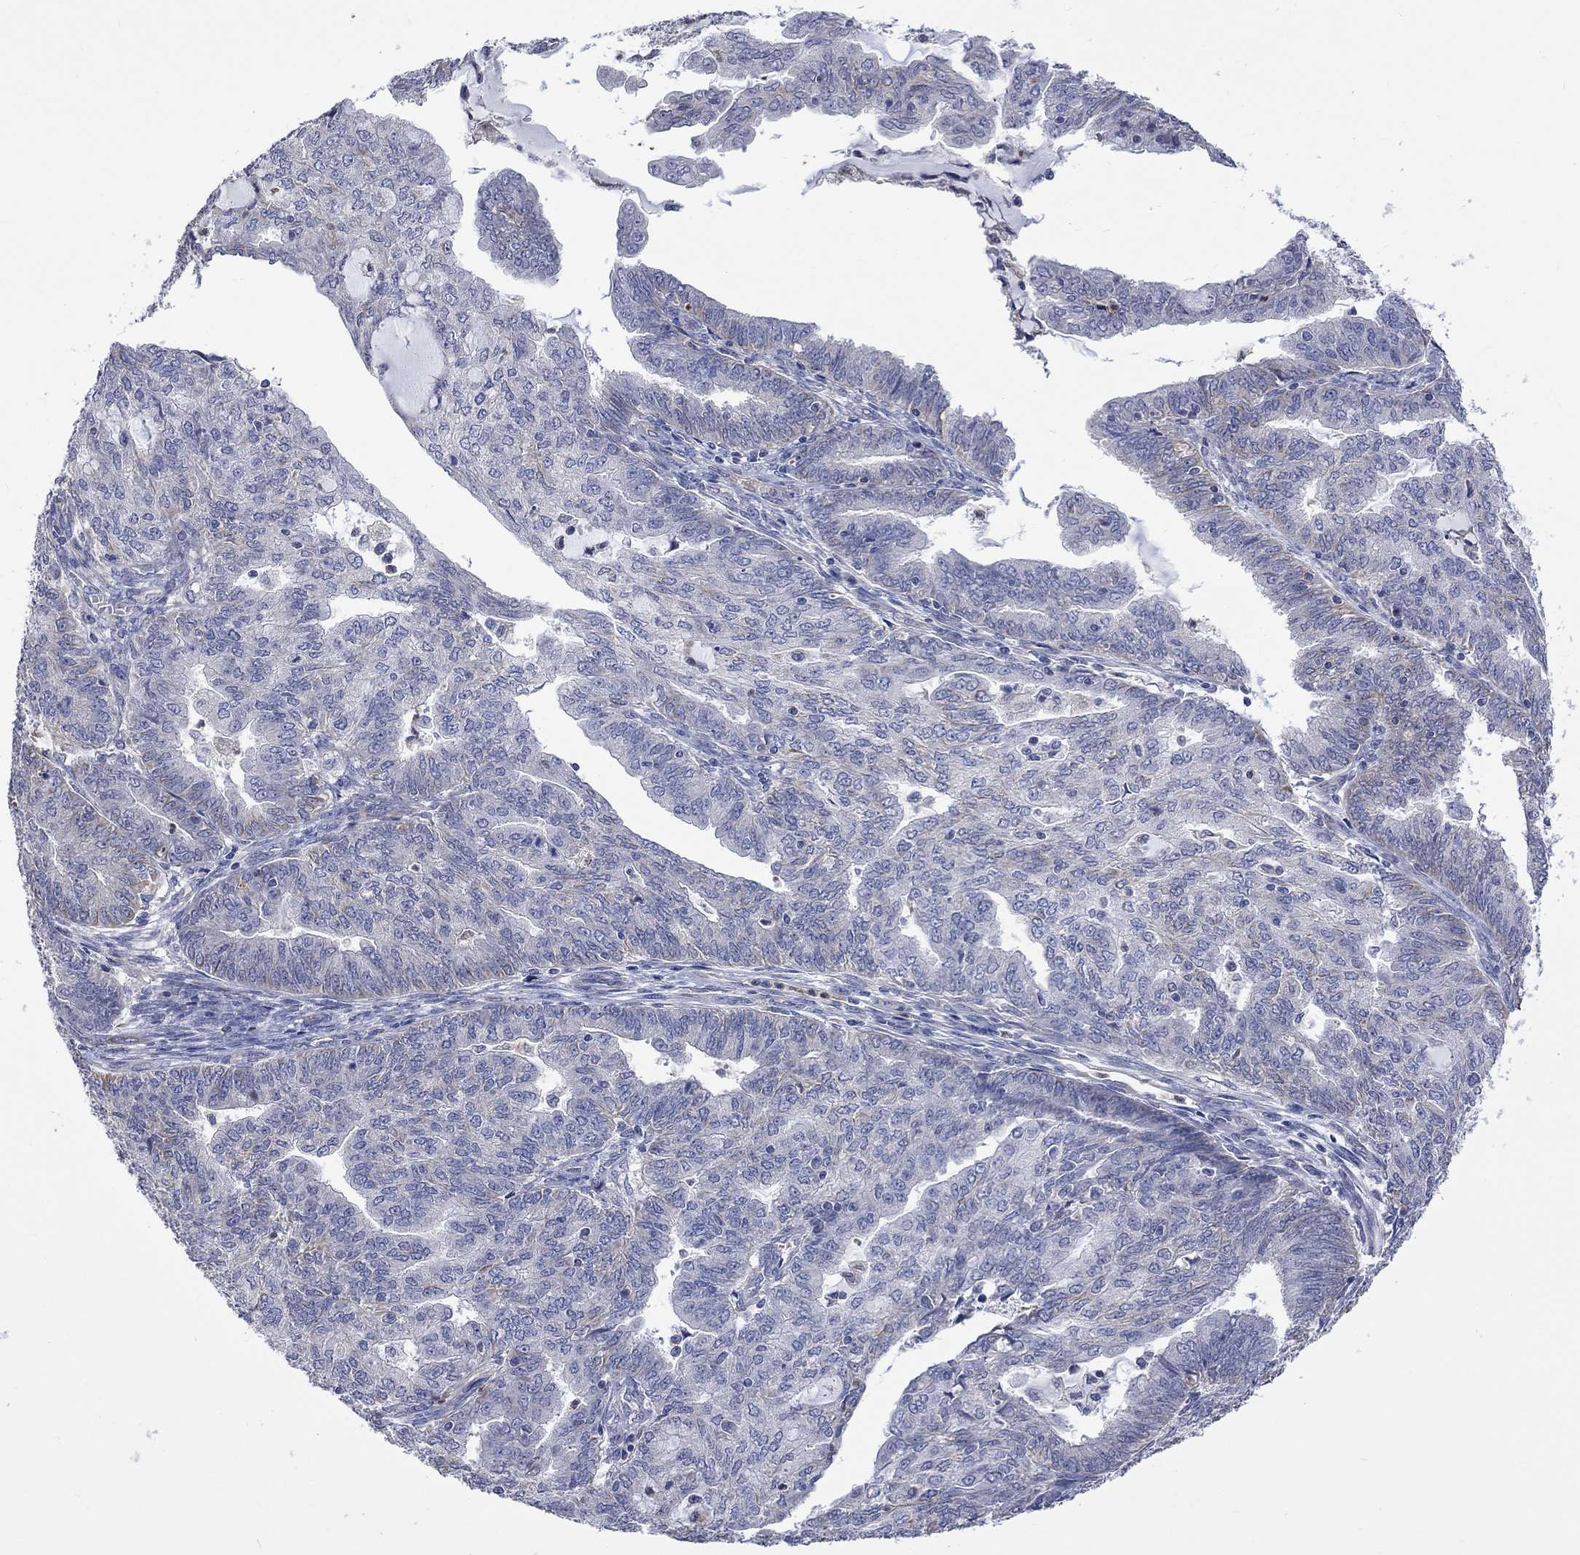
{"staining": {"intensity": "weak", "quantity": "25%-75%", "location": "cytoplasmic/membranous"}, "tissue": "endometrial cancer", "cell_type": "Tumor cells", "image_type": "cancer", "snomed": [{"axis": "morphology", "description": "Adenocarcinoma, NOS"}, {"axis": "topography", "description": "Endometrium"}], "caption": "Immunohistochemistry staining of endometrial cancer (adenocarcinoma), which exhibits low levels of weak cytoplasmic/membranous positivity in approximately 25%-75% of tumor cells indicating weak cytoplasmic/membranous protein positivity. The staining was performed using DAB (brown) for protein detection and nuclei were counterstained in hematoxylin (blue).", "gene": "CAMKK2", "patient": {"sex": "female", "age": 82}}